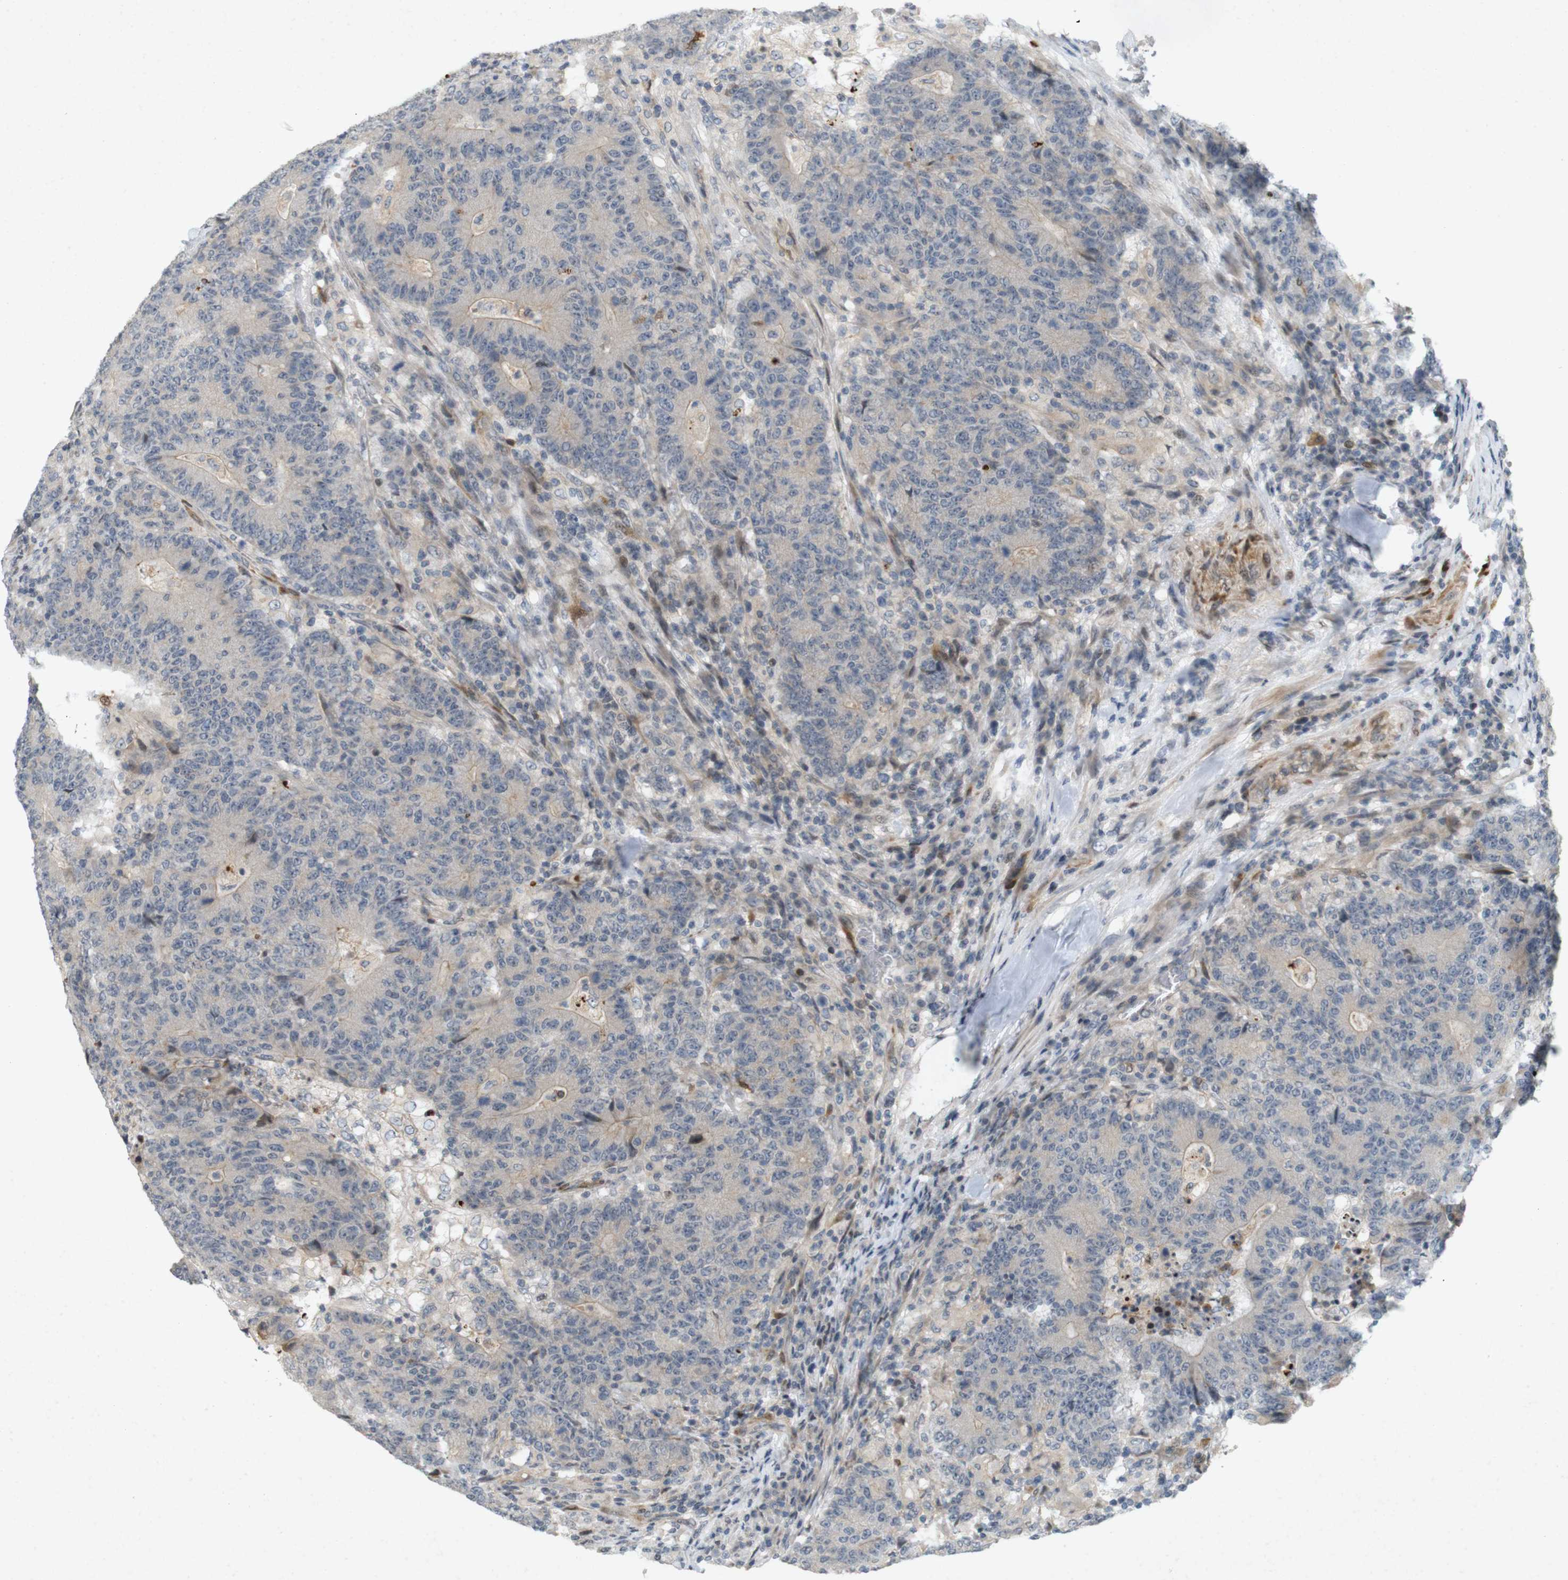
{"staining": {"intensity": "negative", "quantity": "none", "location": "none"}, "tissue": "colorectal cancer", "cell_type": "Tumor cells", "image_type": "cancer", "snomed": [{"axis": "morphology", "description": "Normal tissue, NOS"}, {"axis": "morphology", "description": "Adenocarcinoma, NOS"}, {"axis": "topography", "description": "Colon"}], "caption": "This is an immunohistochemistry (IHC) photomicrograph of human colorectal adenocarcinoma. There is no positivity in tumor cells.", "gene": "PPP1R14A", "patient": {"sex": "female", "age": 75}}